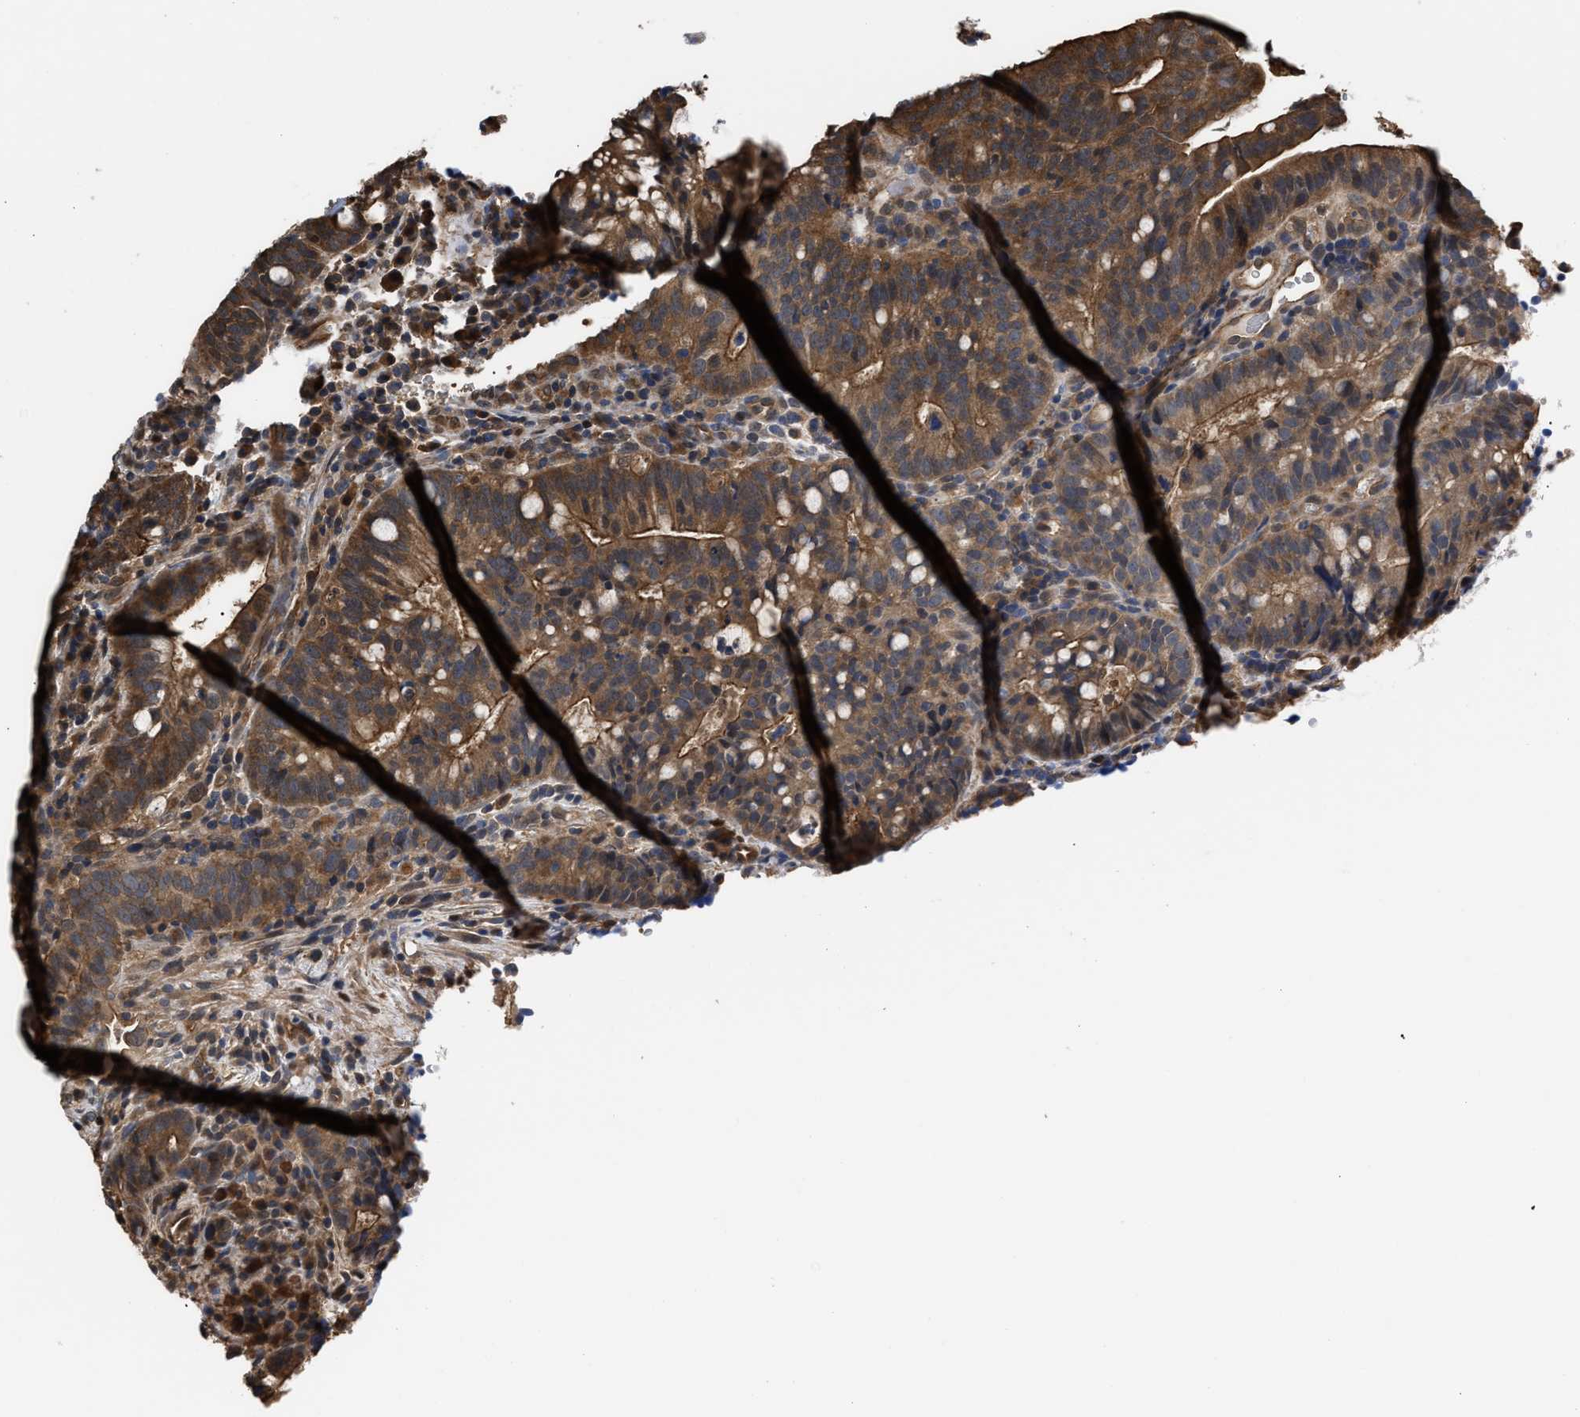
{"staining": {"intensity": "moderate", "quantity": ">75%", "location": "cytoplasmic/membranous"}, "tissue": "colorectal cancer", "cell_type": "Tumor cells", "image_type": "cancer", "snomed": [{"axis": "morphology", "description": "Adenocarcinoma, NOS"}, {"axis": "topography", "description": "Colon"}], "caption": "The histopathology image exhibits a brown stain indicating the presence of a protein in the cytoplasmic/membranous of tumor cells in colorectal adenocarcinoma.", "gene": "SCAI", "patient": {"sex": "female", "age": 66}}